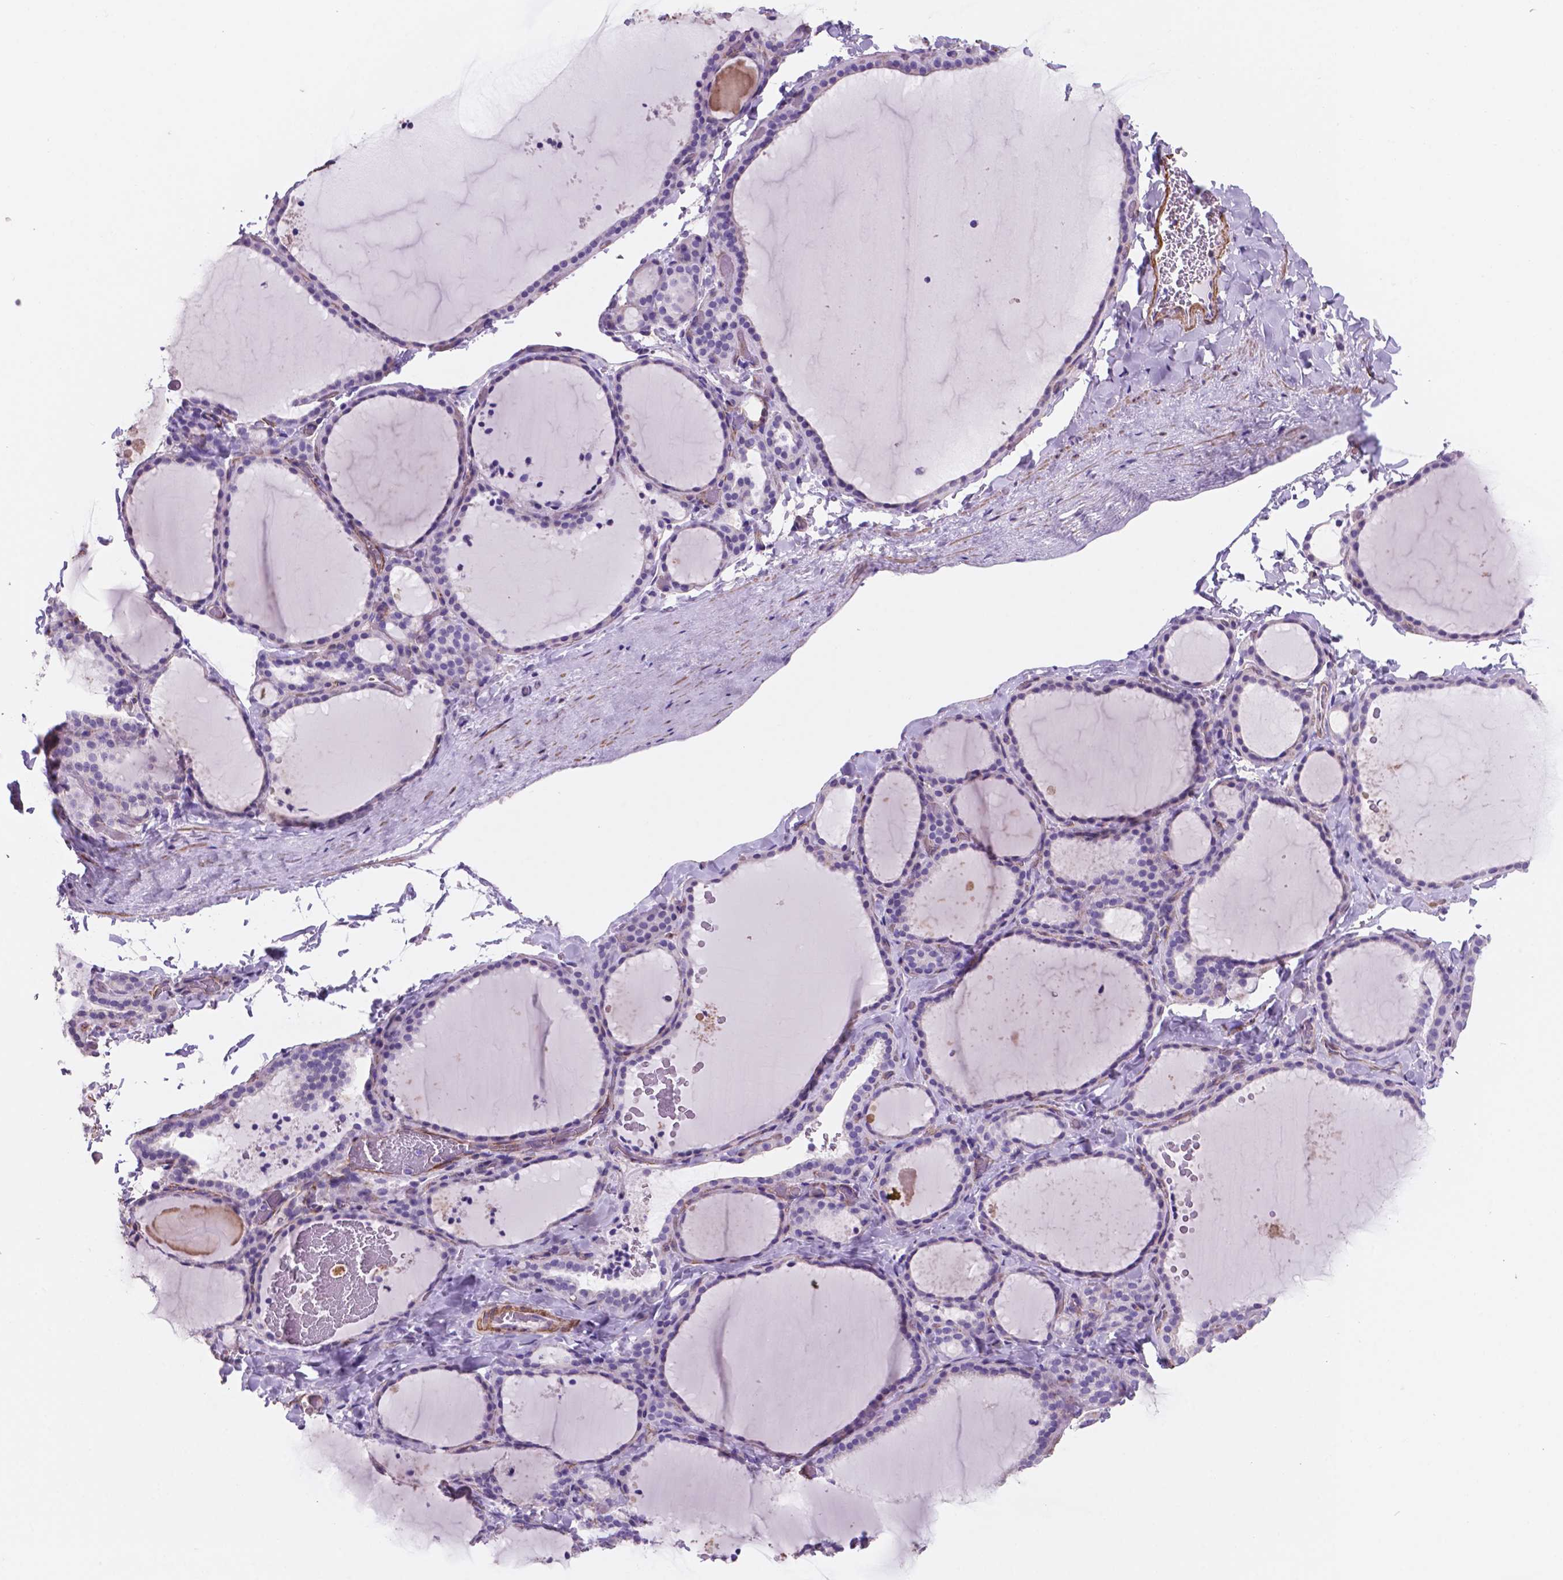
{"staining": {"intensity": "negative", "quantity": "none", "location": "none"}, "tissue": "thyroid gland", "cell_type": "Glandular cells", "image_type": "normal", "snomed": [{"axis": "morphology", "description": "Normal tissue, NOS"}, {"axis": "topography", "description": "Thyroid gland"}], "caption": "Protein analysis of unremarkable thyroid gland reveals no significant staining in glandular cells.", "gene": "TOR2A", "patient": {"sex": "female", "age": 22}}